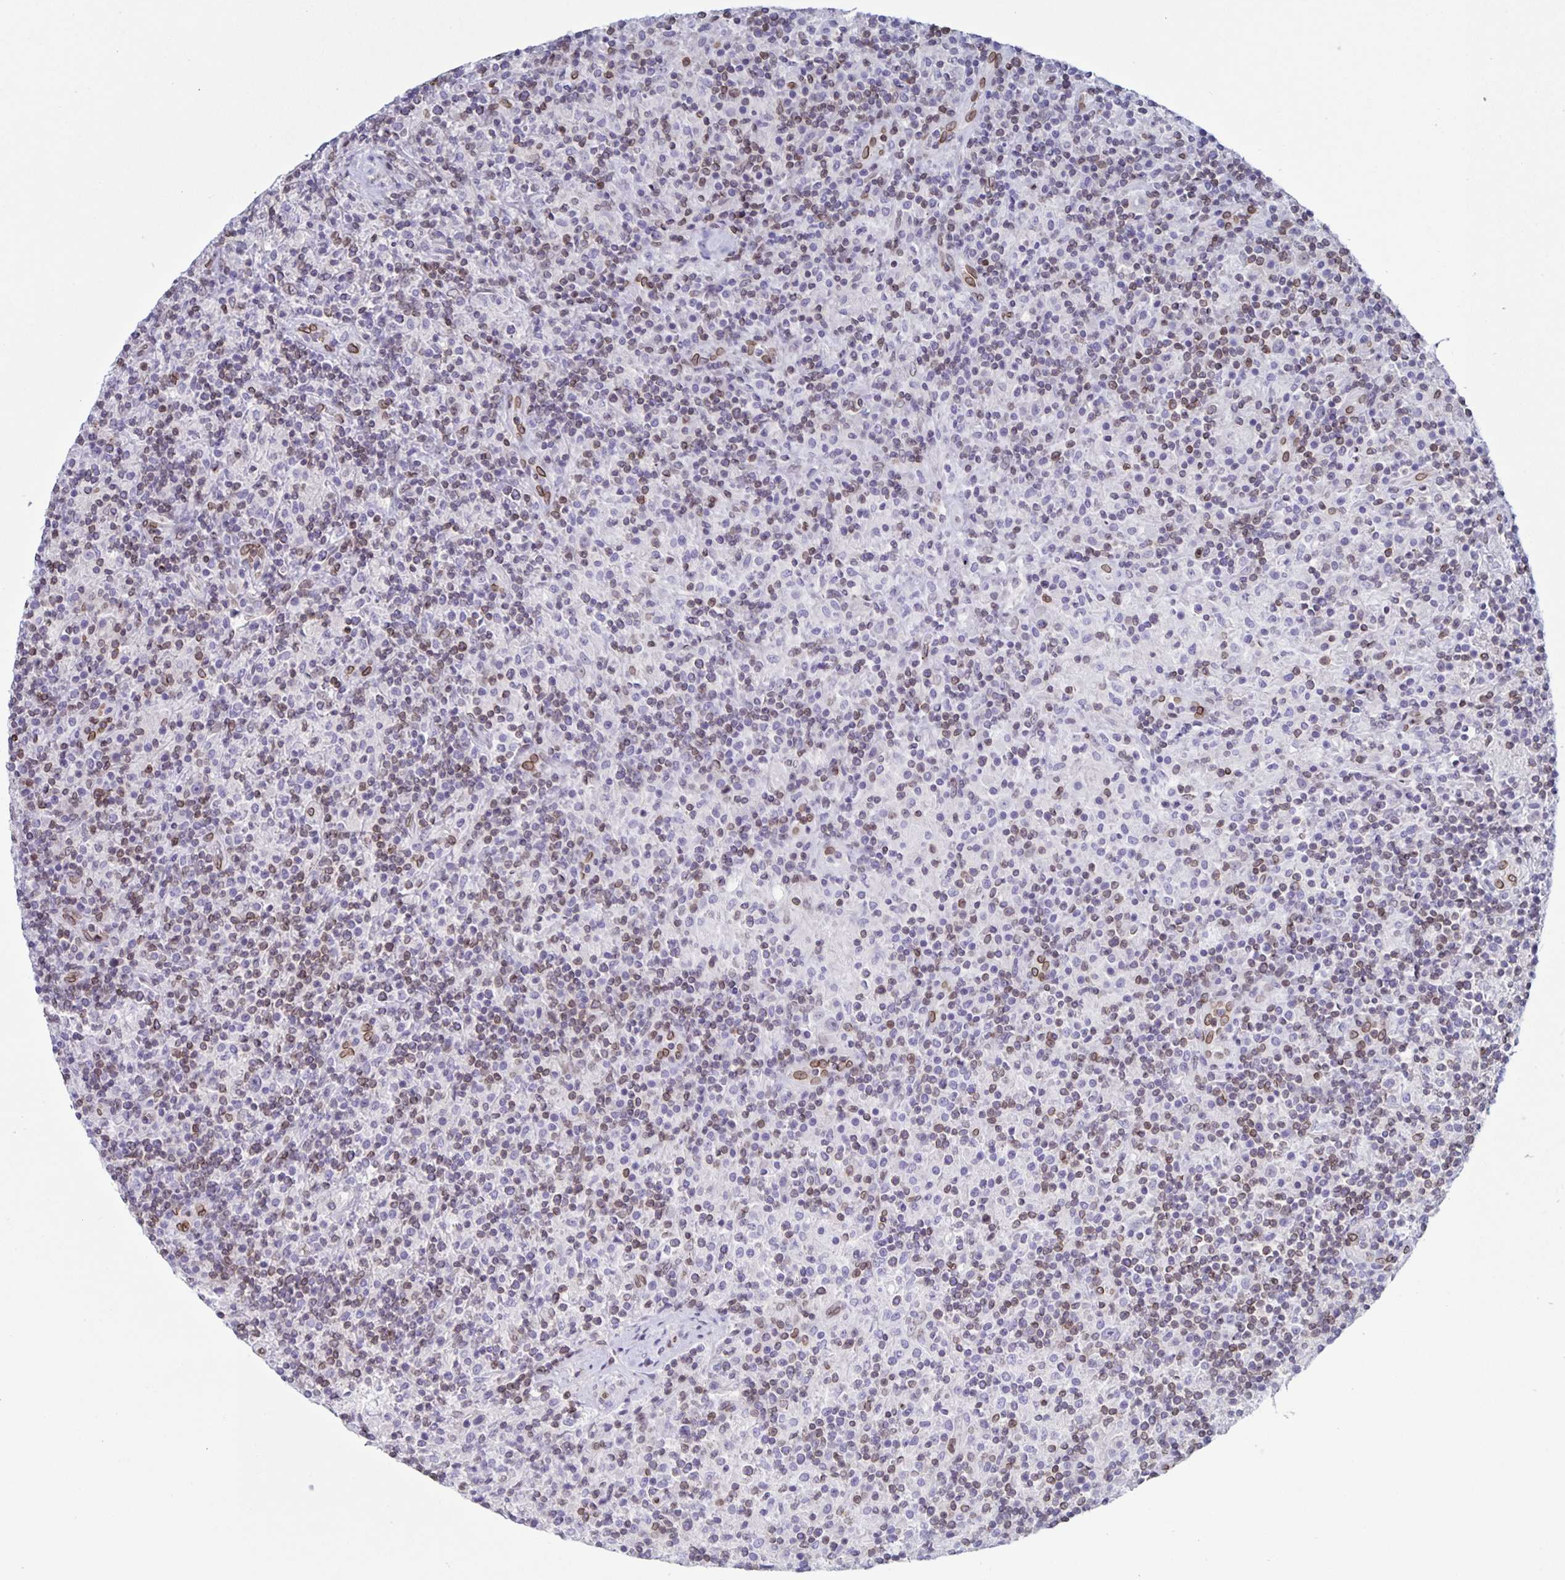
{"staining": {"intensity": "negative", "quantity": "none", "location": "none"}, "tissue": "lymphoma", "cell_type": "Tumor cells", "image_type": "cancer", "snomed": [{"axis": "morphology", "description": "Hodgkin's disease, NOS"}, {"axis": "topography", "description": "Lymph node"}], "caption": "The histopathology image reveals no staining of tumor cells in lymphoma.", "gene": "SYNE2", "patient": {"sex": "male", "age": 70}}